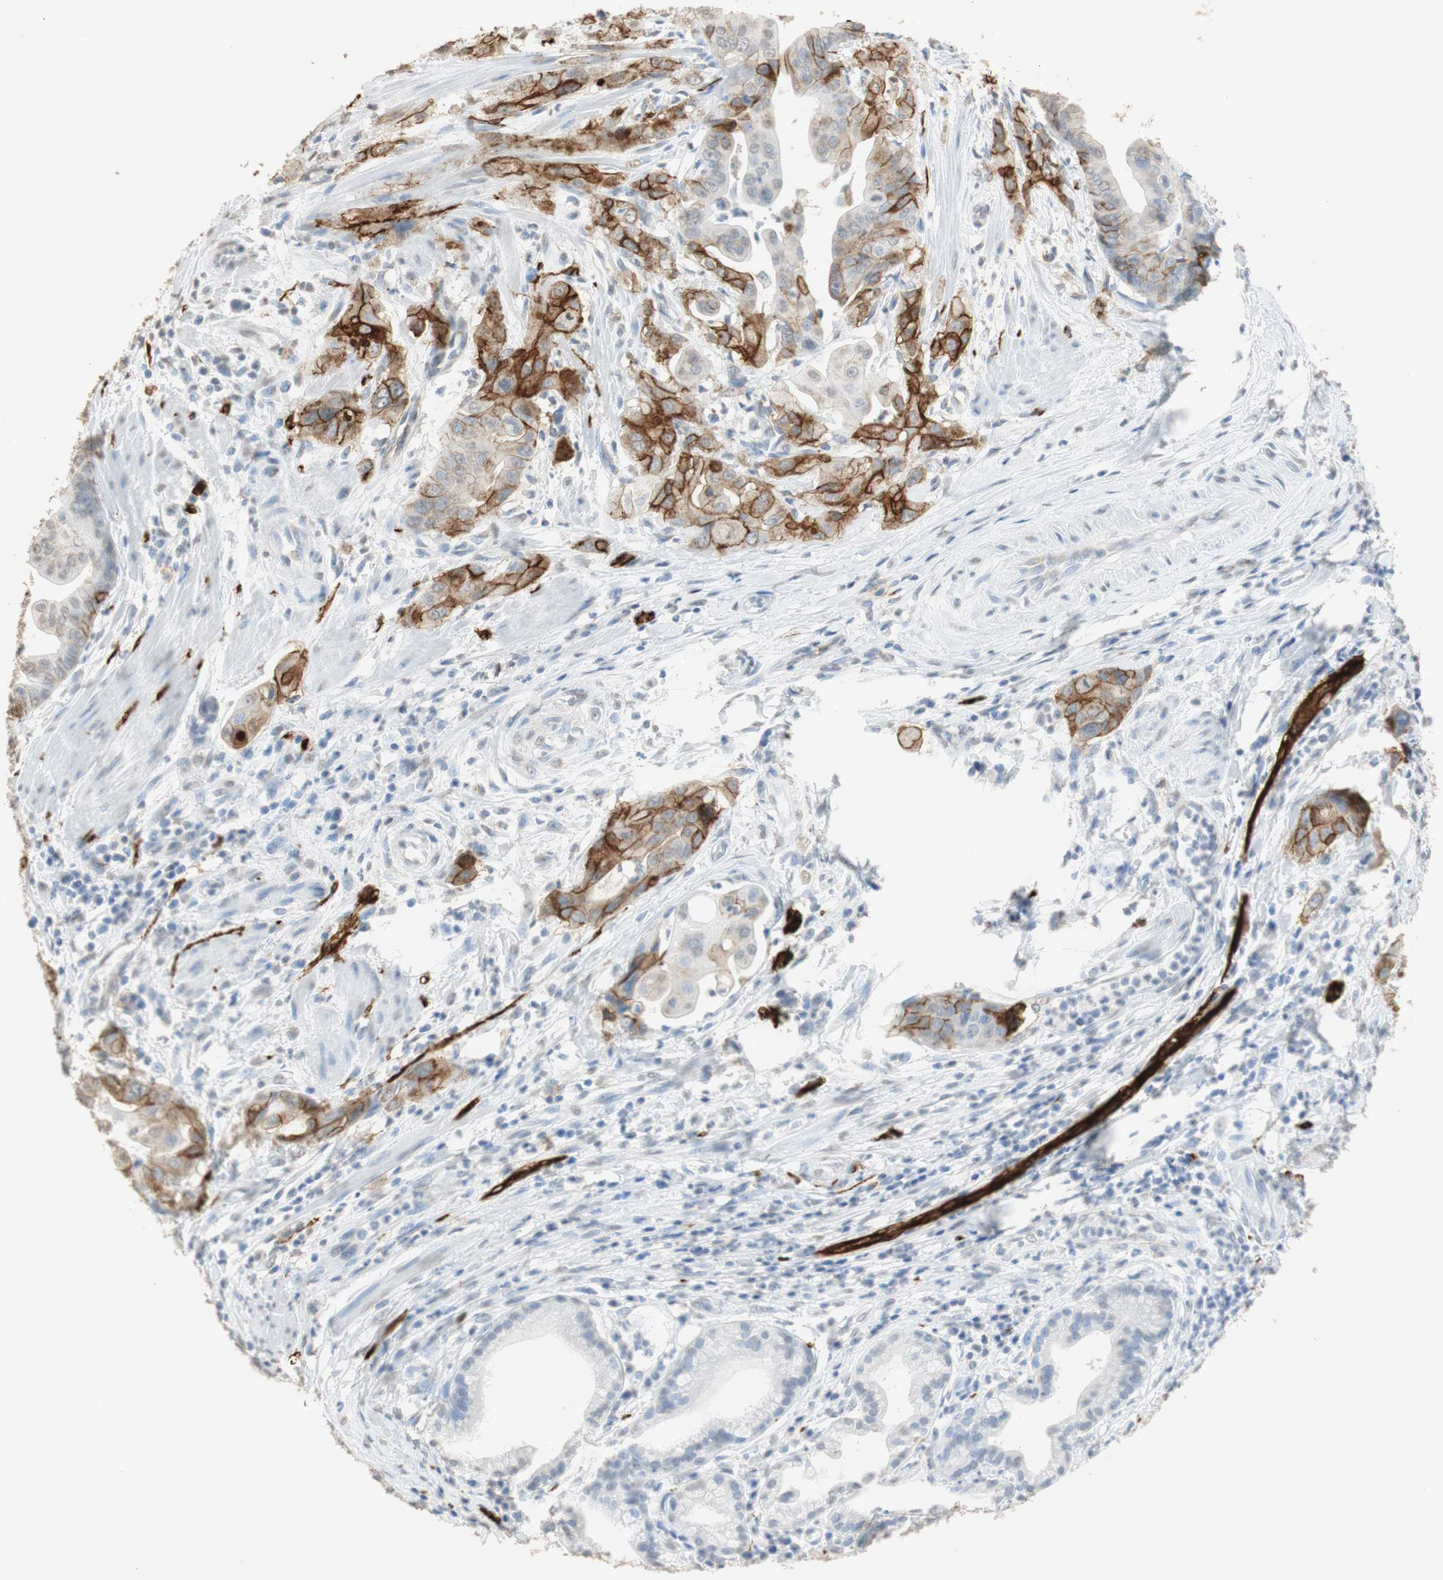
{"staining": {"intensity": "moderate", "quantity": "25%-75%", "location": "cytoplasmic/membranous"}, "tissue": "pancreatic cancer", "cell_type": "Tumor cells", "image_type": "cancer", "snomed": [{"axis": "morphology", "description": "Adenocarcinoma, NOS"}, {"axis": "topography", "description": "Pancreas"}], "caption": "Immunohistochemistry of human adenocarcinoma (pancreatic) reveals medium levels of moderate cytoplasmic/membranous positivity in approximately 25%-75% of tumor cells.", "gene": "L1CAM", "patient": {"sex": "female", "age": 75}}